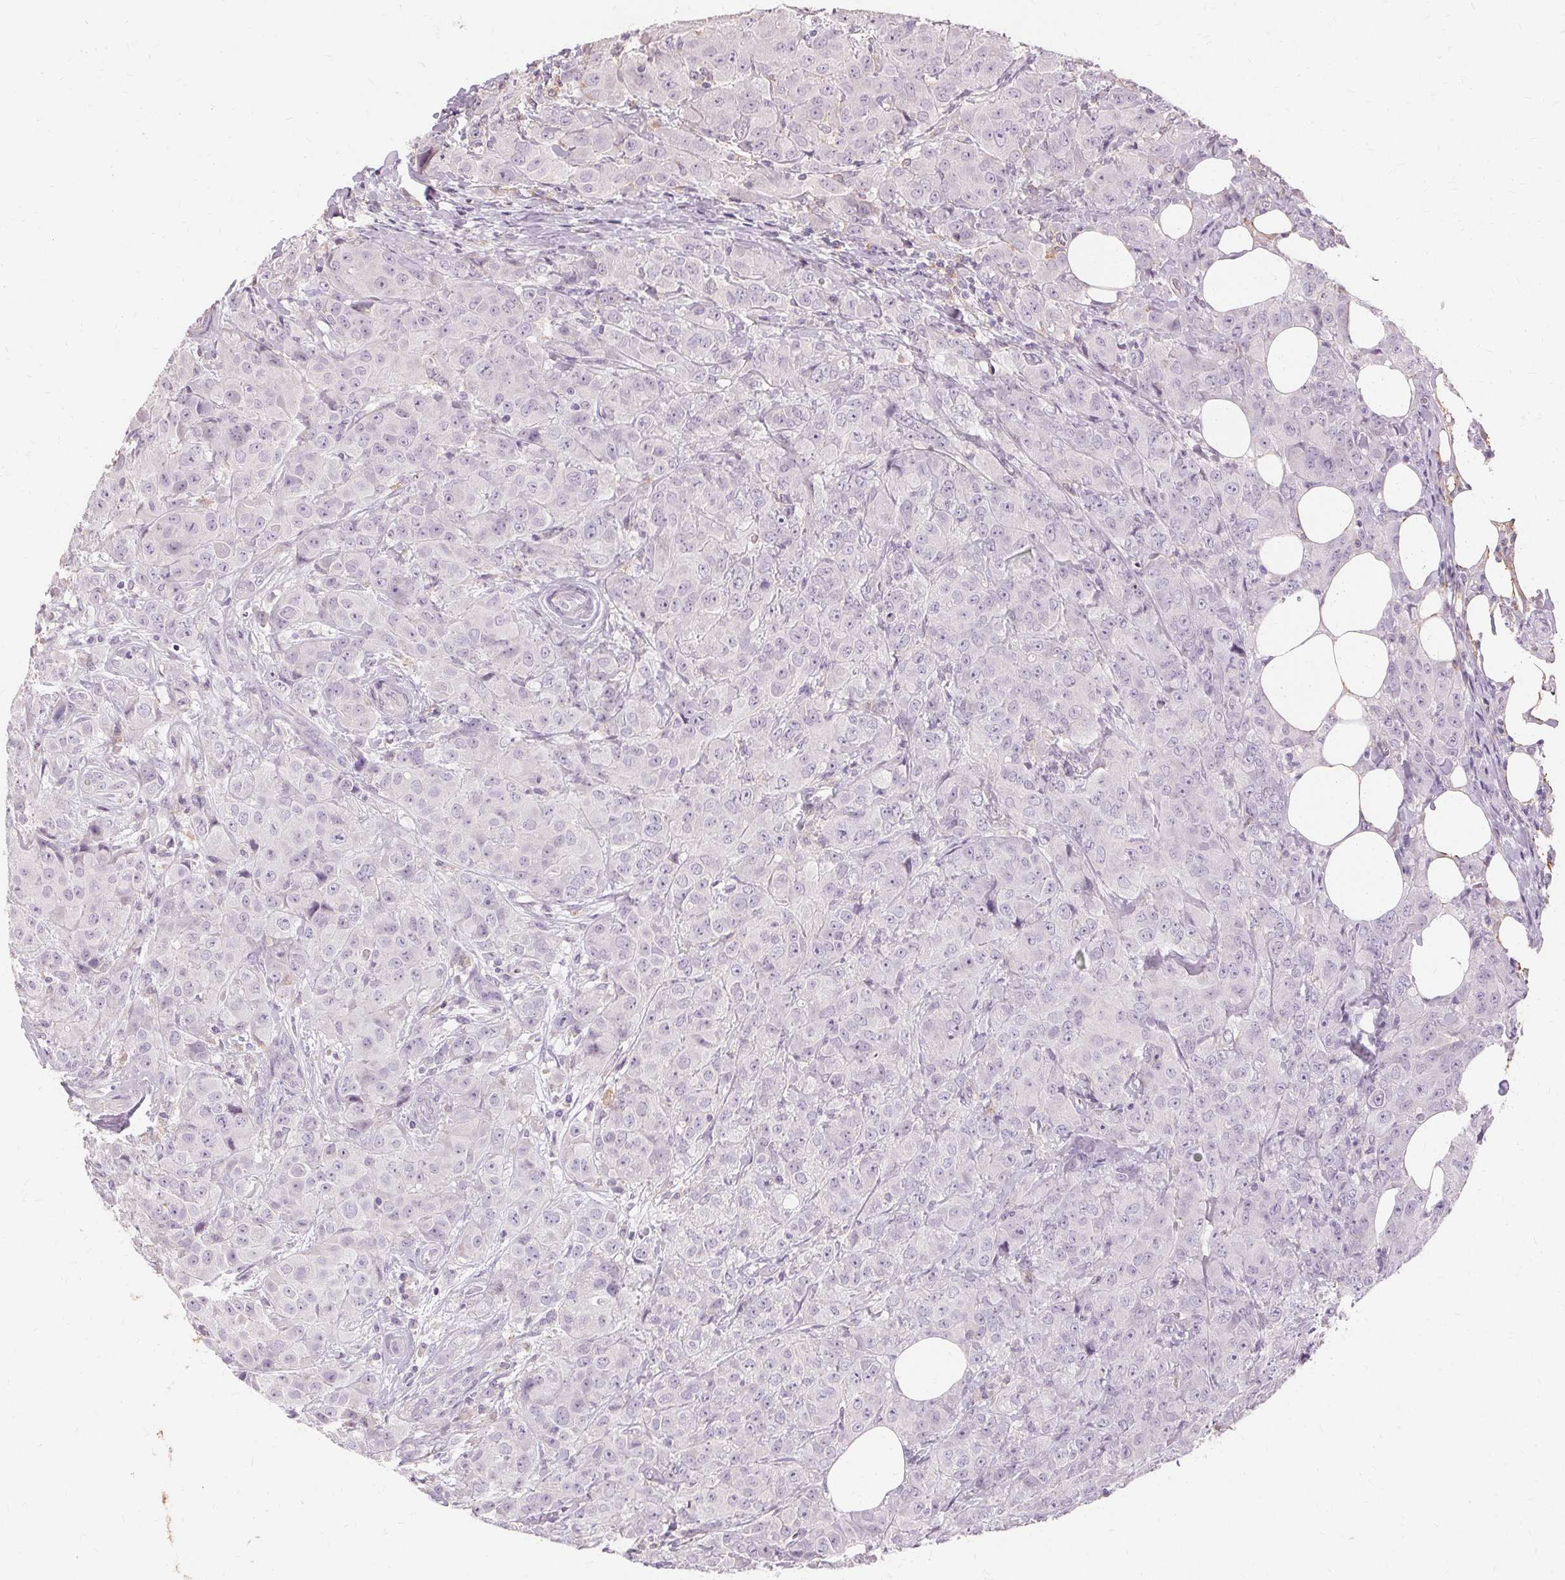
{"staining": {"intensity": "negative", "quantity": "none", "location": "none"}, "tissue": "breast cancer", "cell_type": "Tumor cells", "image_type": "cancer", "snomed": [{"axis": "morphology", "description": "Normal tissue, NOS"}, {"axis": "morphology", "description": "Duct carcinoma"}, {"axis": "topography", "description": "Breast"}], "caption": "Immunohistochemistry of human intraductal carcinoma (breast) displays no expression in tumor cells.", "gene": "IFNGR1", "patient": {"sex": "female", "age": 43}}